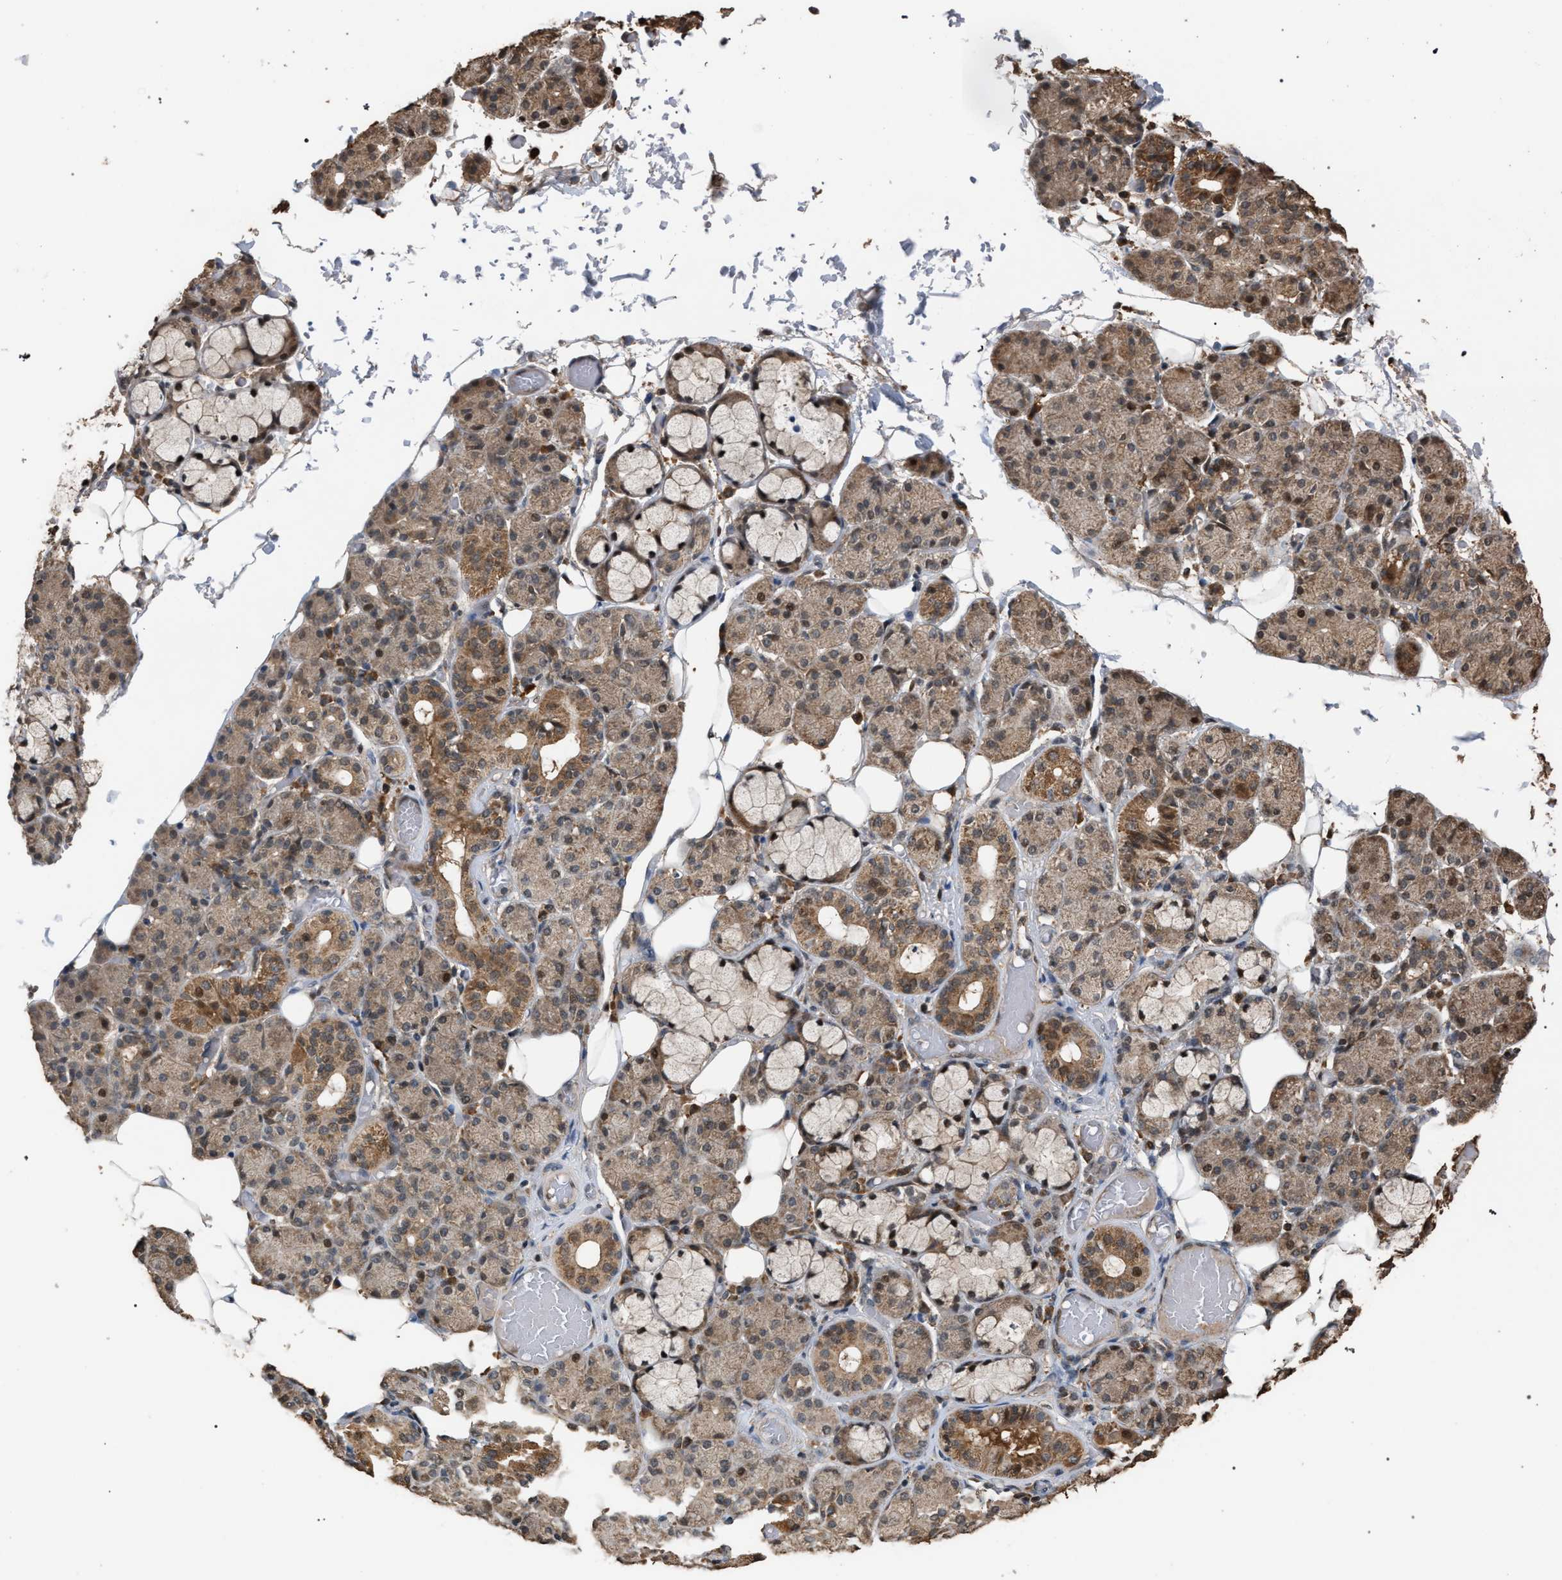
{"staining": {"intensity": "moderate", "quantity": ">75%", "location": "cytoplasmic/membranous"}, "tissue": "salivary gland", "cell_type": "Glandular cells", "image_type": "normal", "snomed": [{"axis": "morphology", "description": "Normal tissue, NOS"}, {"axis": "topography", "description": "Salivary gland"}], "caption": "A brown stain labels moderate cytoplasmic/membranous expression of a protein in glandular cells of benign human salivary gland. Using DAB (brown) and hematoxylin (blue) stains, captured at high magnification using brightfield microscopy.", "gene": "NAA35", "patient": {"sex": "male", "age": 63}}